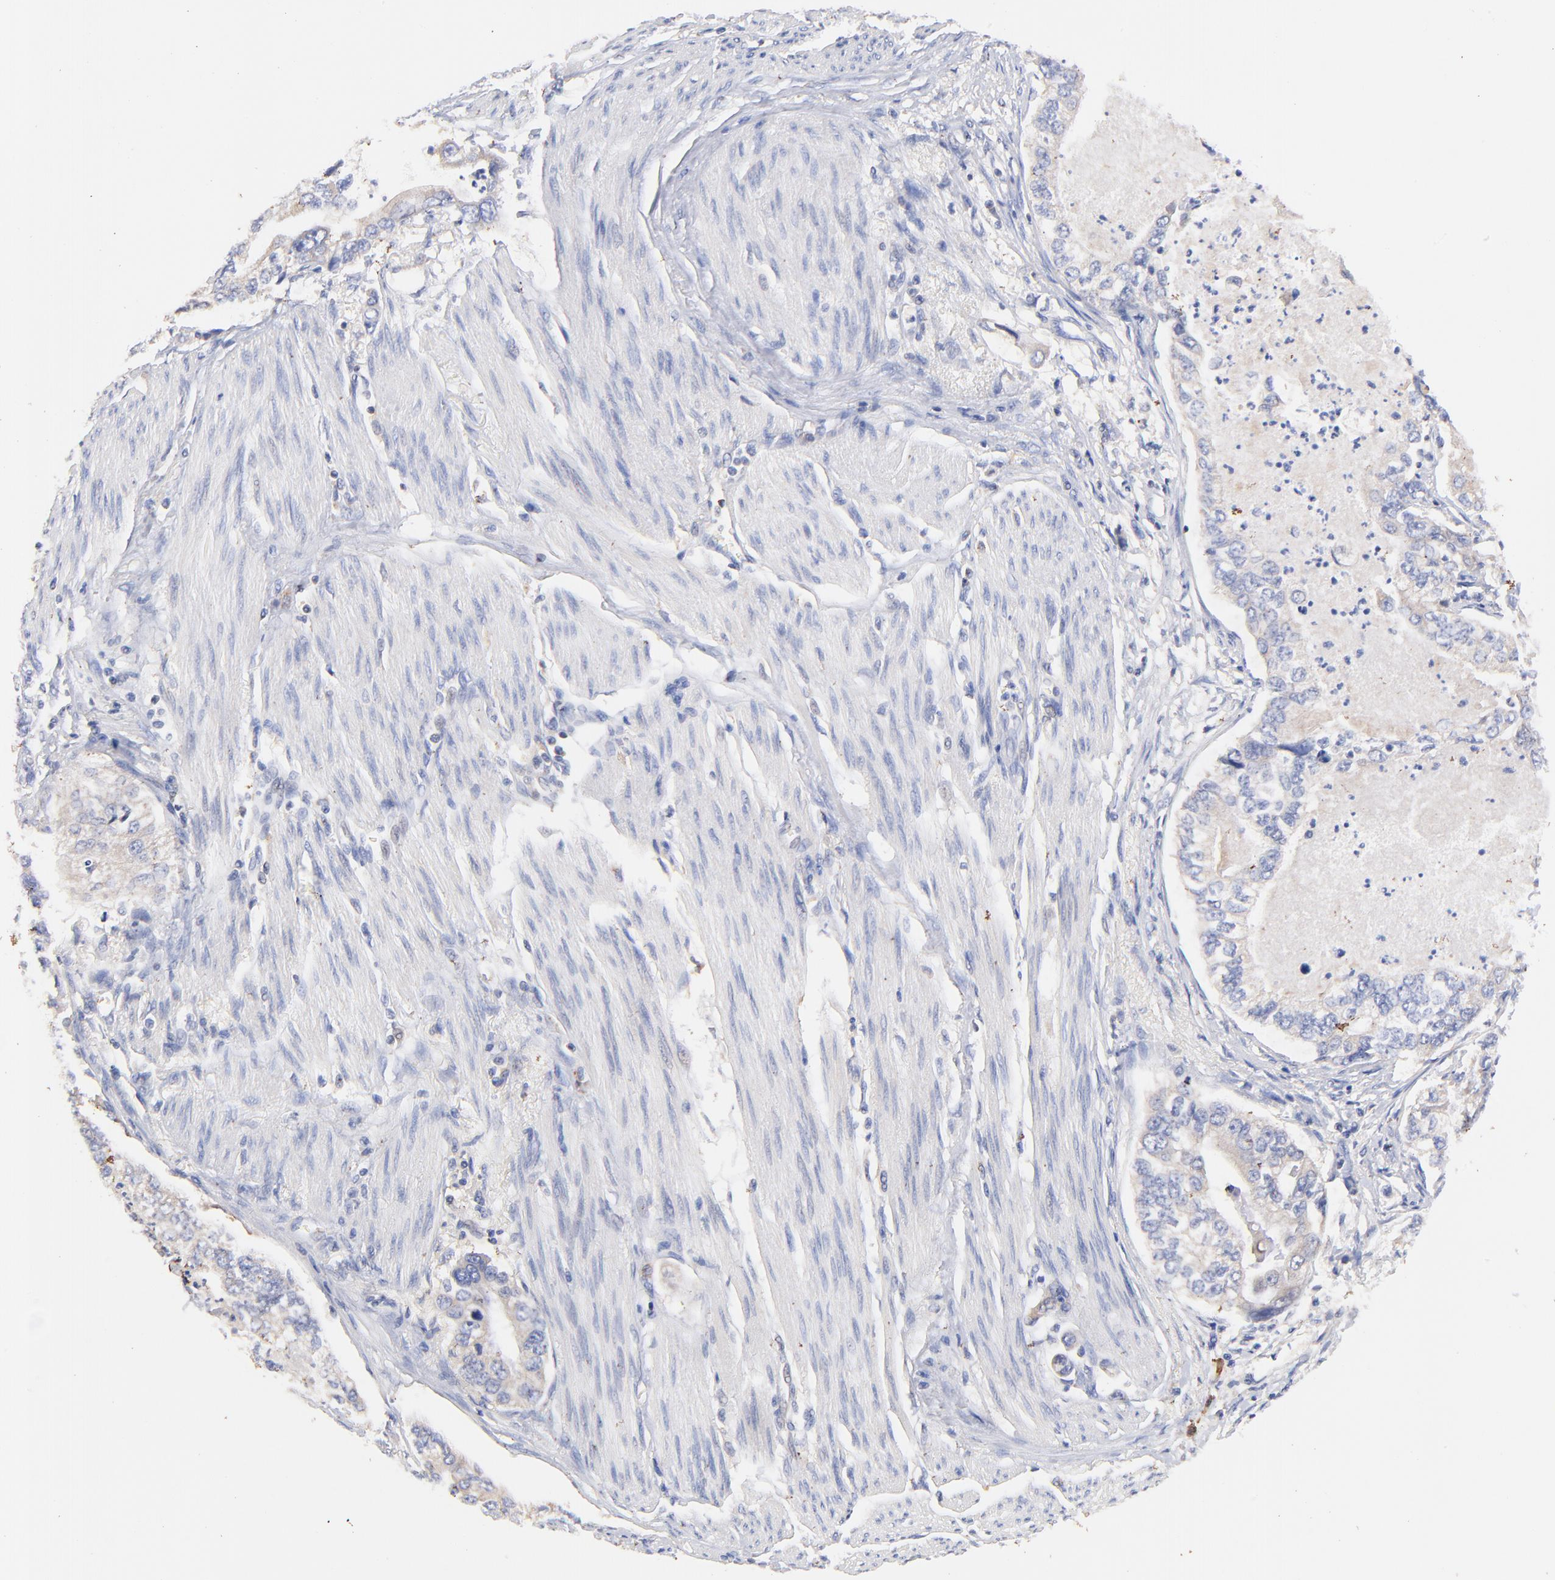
{"staining": {"intensity": "weak", "quantity": "<25%", "location": "cytoplasmic/membranous"}, "tissue": "stomach cancer", "cell_type": "Tumor cells", "image_type": "cancer", "snomed": [{"axis": "morphology", "description": "Adenocarcinoma, NOS"}, {"axis": "topography", "description": "Pancreas"}, {"axis": "topography", "description": "Stomach, upper"}], "caption": "IHC photomicrograph of human adenocarcinoma (stomach) stained for a protein (brown), which displays no positivity in tumor cells.", "gene": "IGLV7-43", "patient": {"sex": "male", "age": 77}}